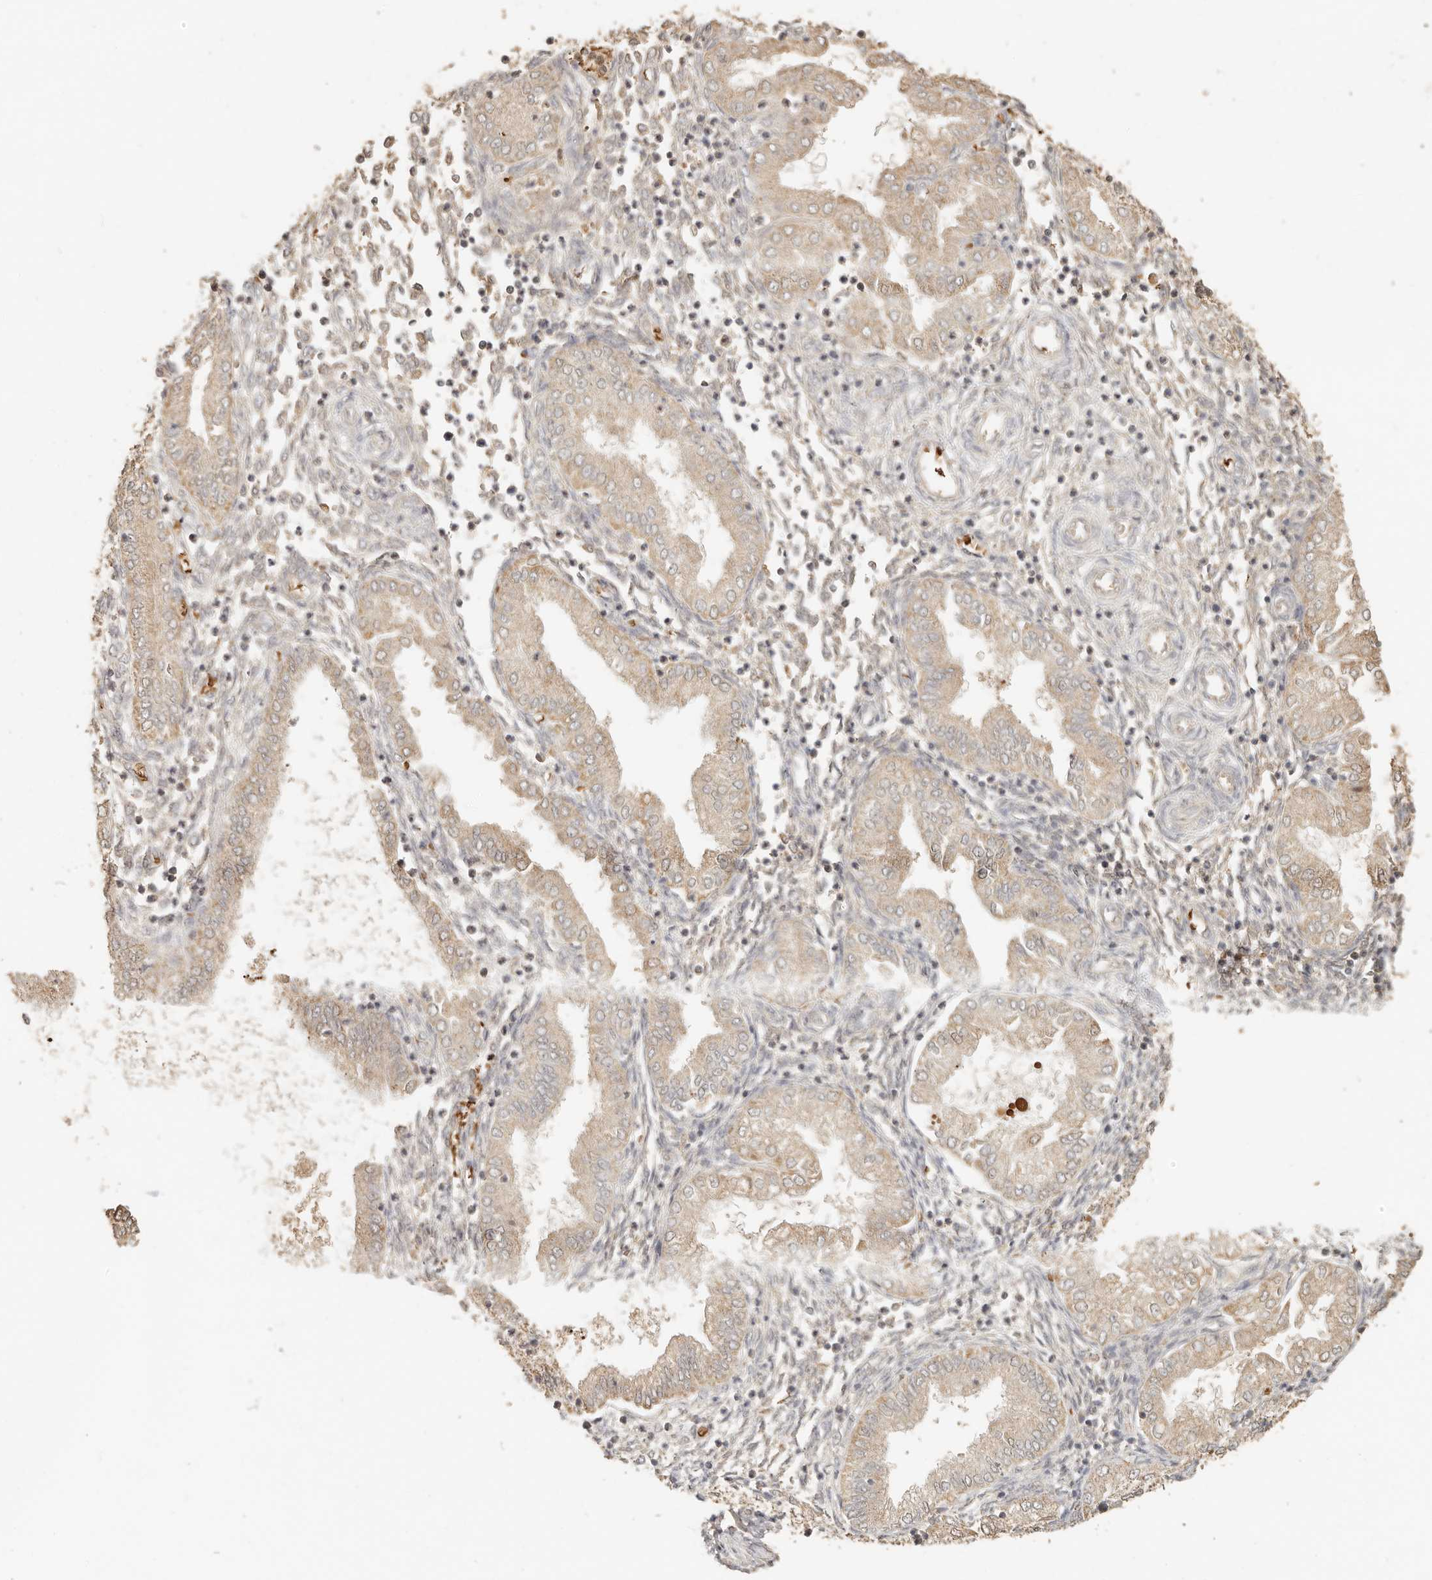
{"staining": {"intensity": "negative", "quantity": "none", "location": "none"}, "tissue": "endometrium", "cell_type": "Cells in endometrial stroma", "image_type": "normal", "snomed": [{"axis": "morphology", "description": "Normal tissue, NOS"}, {"axis": "topography", "description": "Endometrium"}], "caption": "DAB immunohistochemical staining of benign human endometrium exhibits no significant positivity in cells in endometrial stroma.", "gene": "INTS11", "patient": {"sex": "female", "age": 53}}